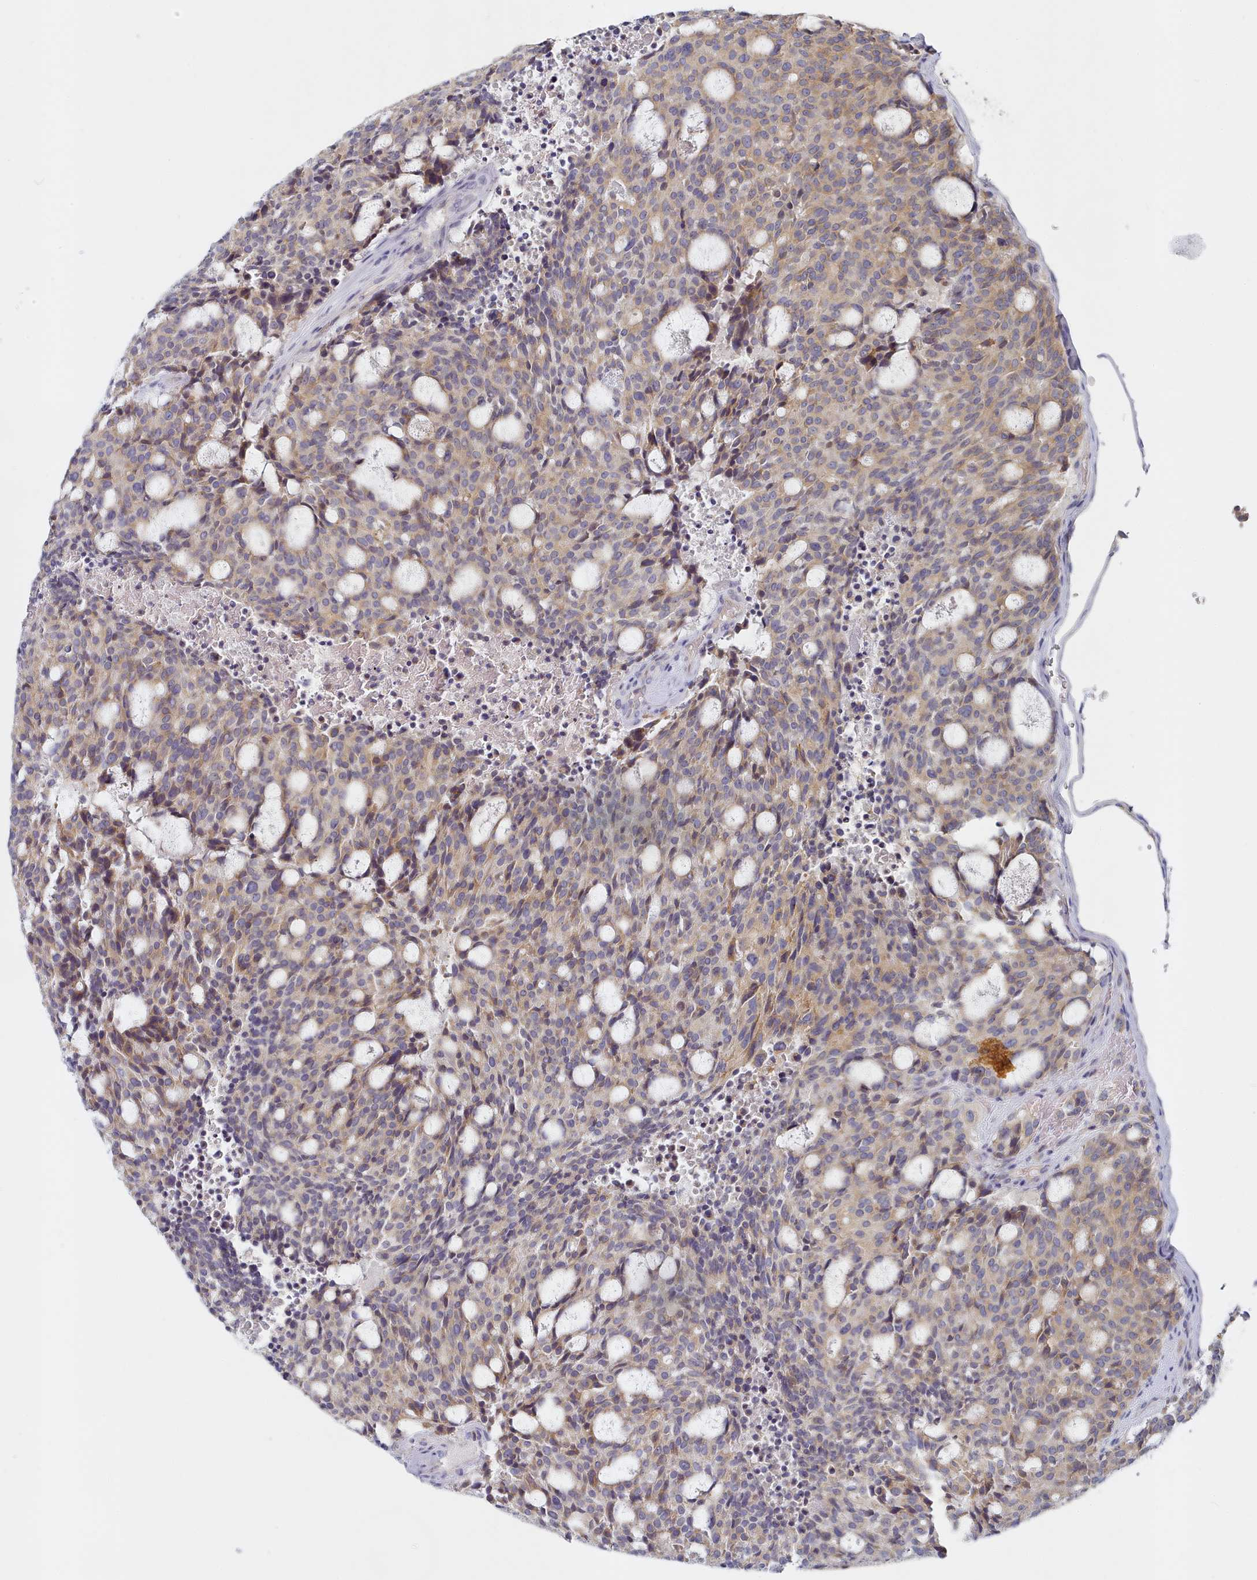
{"staining": {"intensity": "moderate", "quantity": ">75%", "location": "cytoplasmic/membranous"}, "tissue": "carcinoid", "cell_type": "Tumor cells", "image_type": "cancer", "snomed": [{"axis": "morphology", "description": "Carcinoid, malignant, NOS"}, {"axis": "topography", "description": "Pancreas"}], "caption": "Immunohistochemistry staining of carcinoid, which displays medium levels of moderate cytoplasmic/membranous positivity in approximately >75% of tumor cells indicating moderate cytoplasmic/membranous protein staining. The staining was performed using DAB (brown) for protein detection and nuclei were counterstained in hematoxylin (blue).", "gene": "TYW1B", "patient": {"sex": "female", "age": 54}}